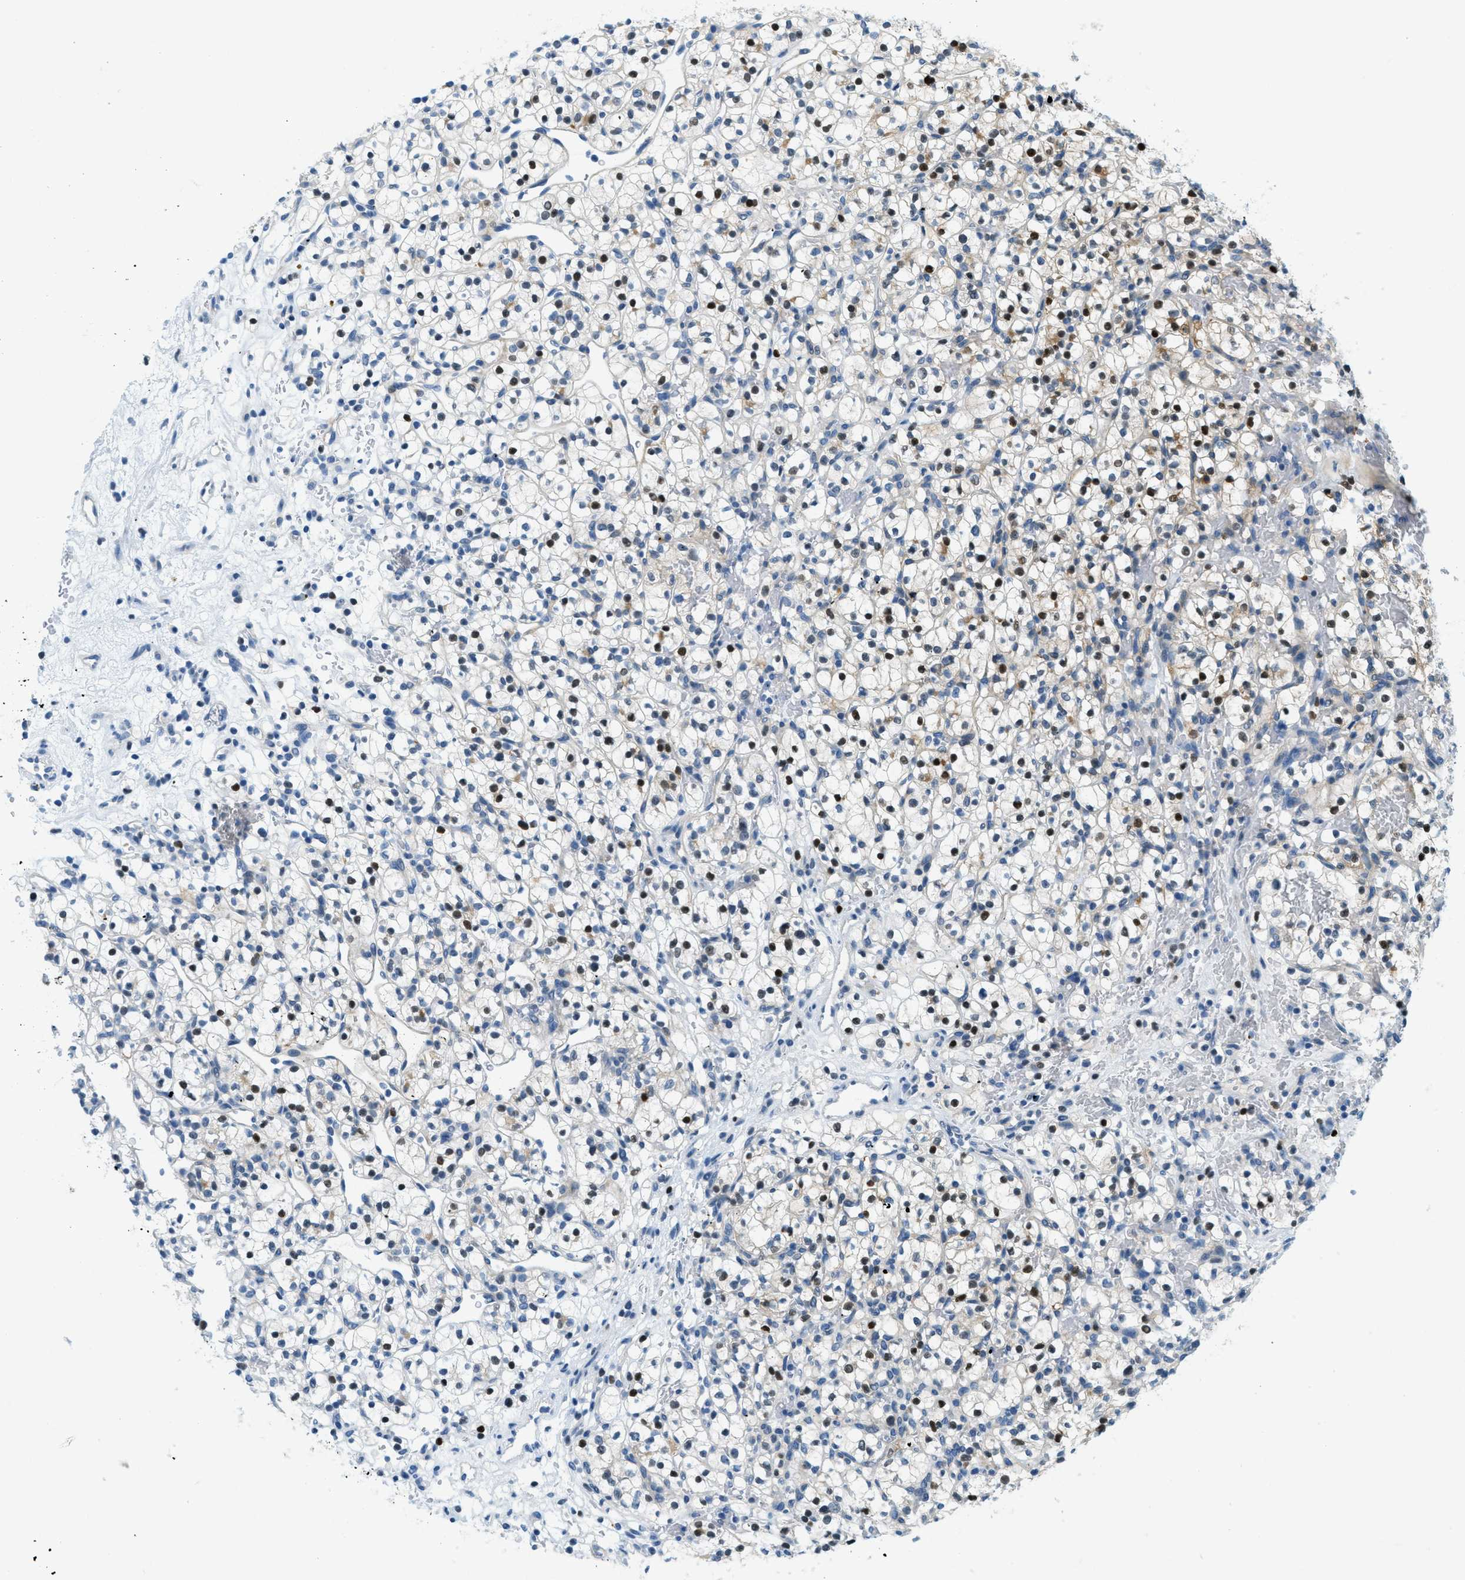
{"staining": {"intensity": "moderate", "quantity": "25%-75%", "location": "cytoplasmic/membranous,nuclear"}, "tissue": "renal cancer", "cell_type": "Tumor cells", "image_type": "cancer", "snomed": [{"axis": "morphology", "description": "Adenocarcinoma, NOS"}, {"axis": "topography", "description": "Kidney"}], "caption": "Protein staining of renal cancer tissue reveals moderate cytoplasmic/membranous and nuclear expression in approximately 25%-75% of tumor cells. (DAB IHC with brightfield microscopy, high magnification).", "gene": "CYP4X1", "patient": {"sex": "female", "age": 57}}